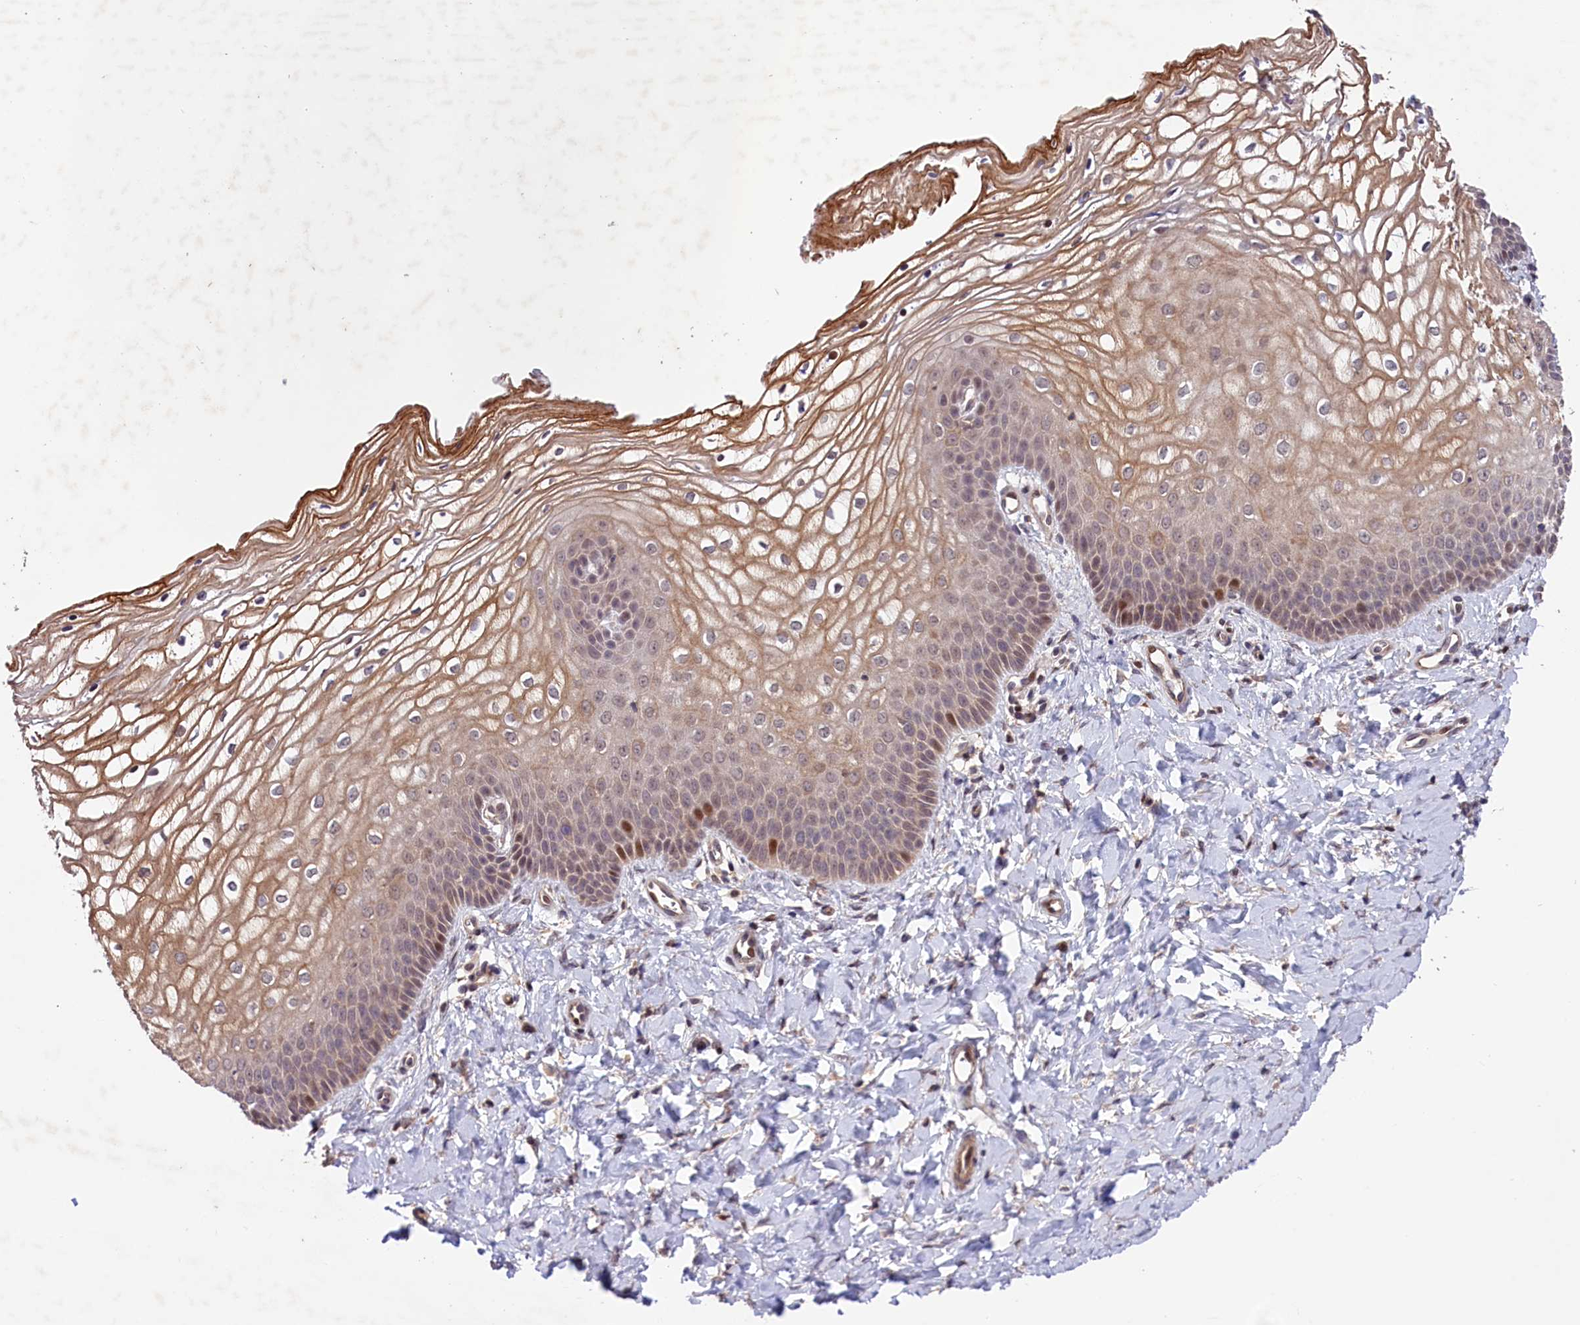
{"staining": {"intensity": "moderate", "quantity": ">75%", "location": "cytoplasmic/membranous,nuclear"}, "tissue": "vagina", "cell_type": "Squamous epithelial cells", "image_type": "normal", "snomed": [{"axis": "morphology", "description": "Normal tissue, NOS"}, {"axis": "topography", "description": "Vagina"}], "caption": "Moderate cytoplasmic/membranous,nuclear expression for a protein is seen in approximately >75% of squamous epithelial cells of normal vagina using immunohistochemistry.", "gene": "CACNA1H", "patient": {"sex": "female", "age": 68}}